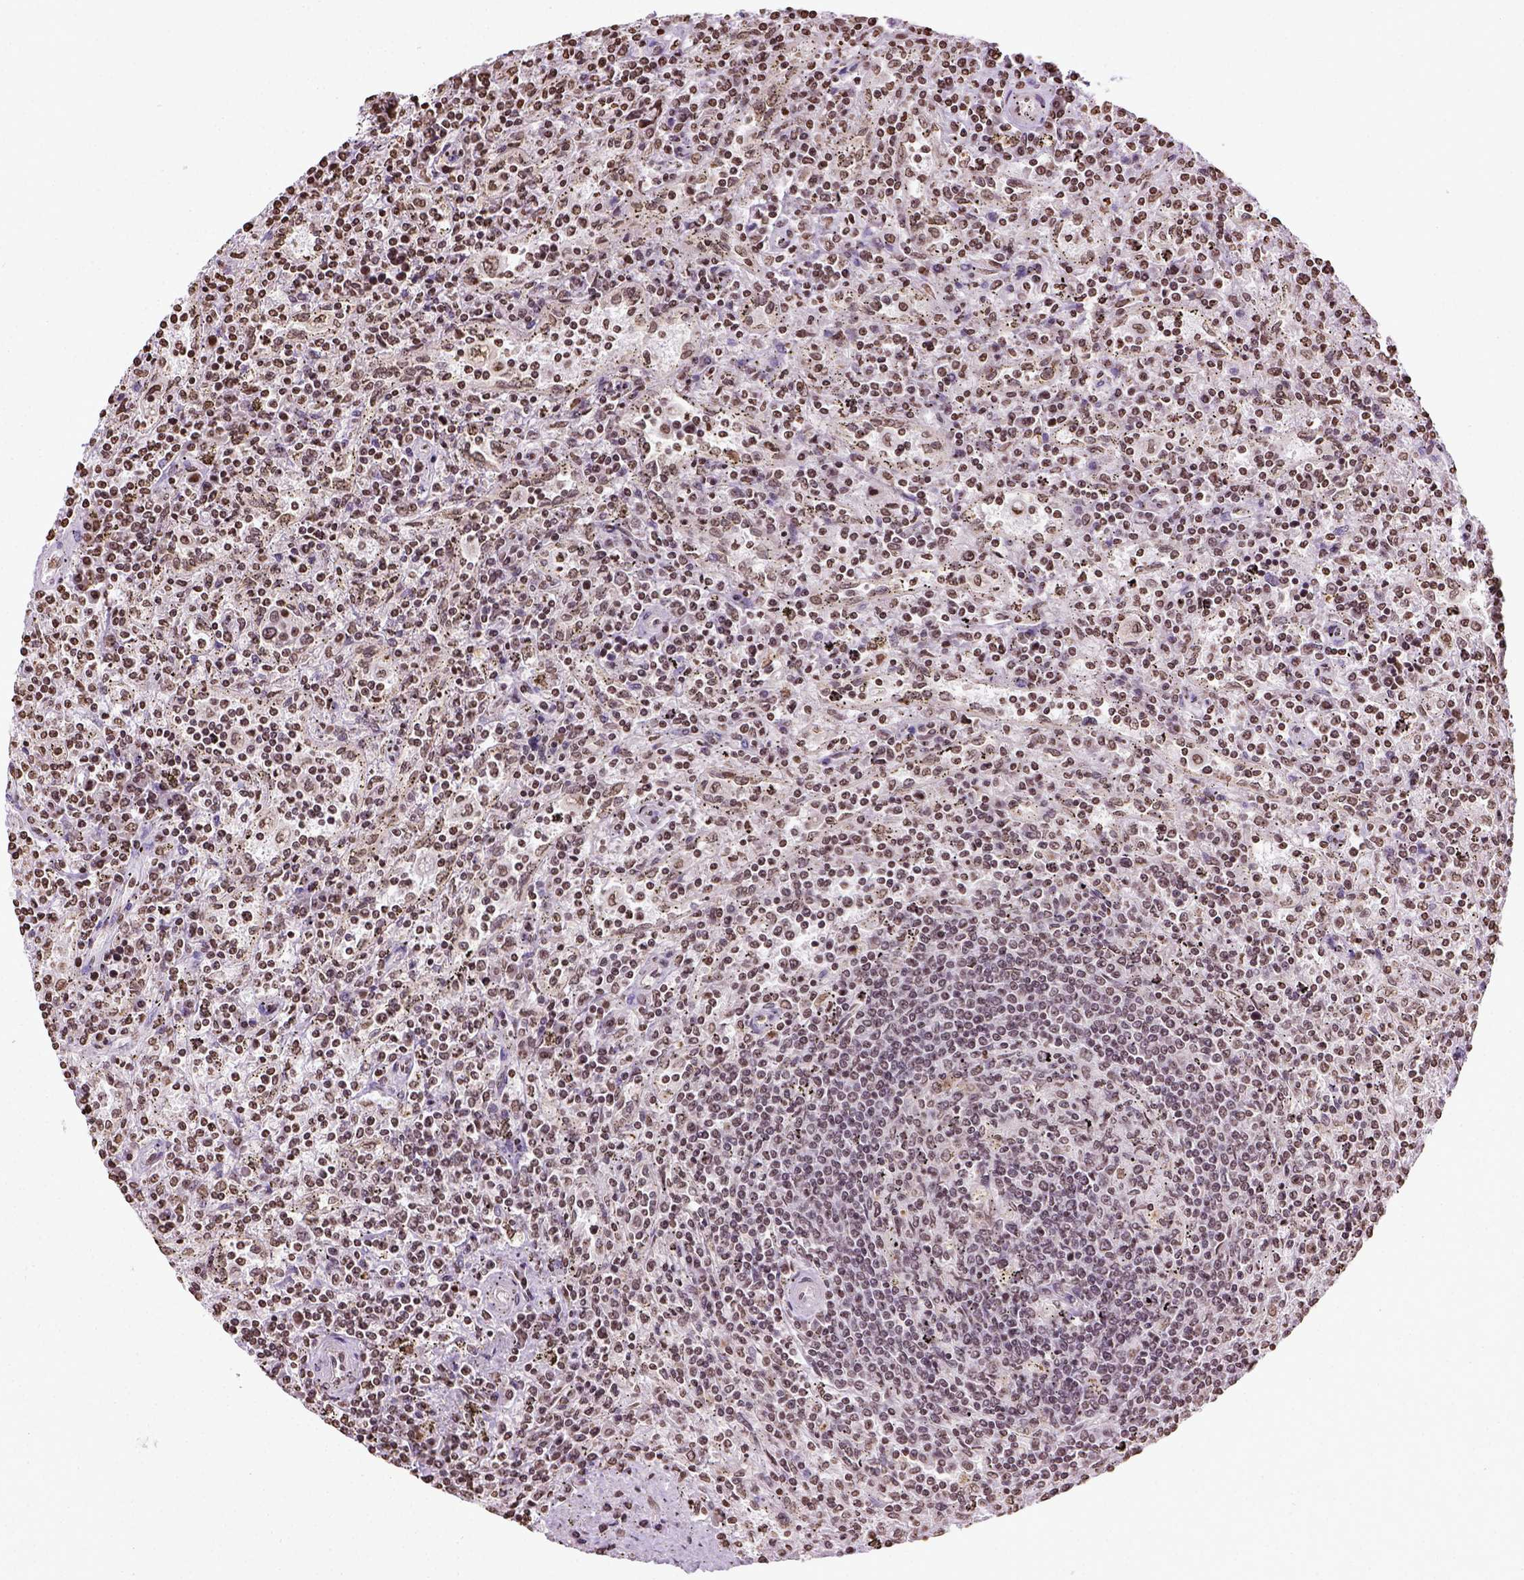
{"staining": {"intensity": "moderate", "quantity": ">75%", "location": "nuclear"}, "tissue": "lymphoma", "cell_type": "Tumor cells", "image_type": "cancer", "snomed": [{"axis": "morphology", "description": "Malignant lymphoma, non-Hodgkin's type, Low grade"}, {"axis": "topography", "description": "Spleen"}], "caption": "The micrograph shows immunohistochemical staining of lymphoma. There is moderate nuclear staining is identified in about >75% of tumor cells.", "gene": "ZNF75D", "patient": {"sex": "male", "age": 62}}